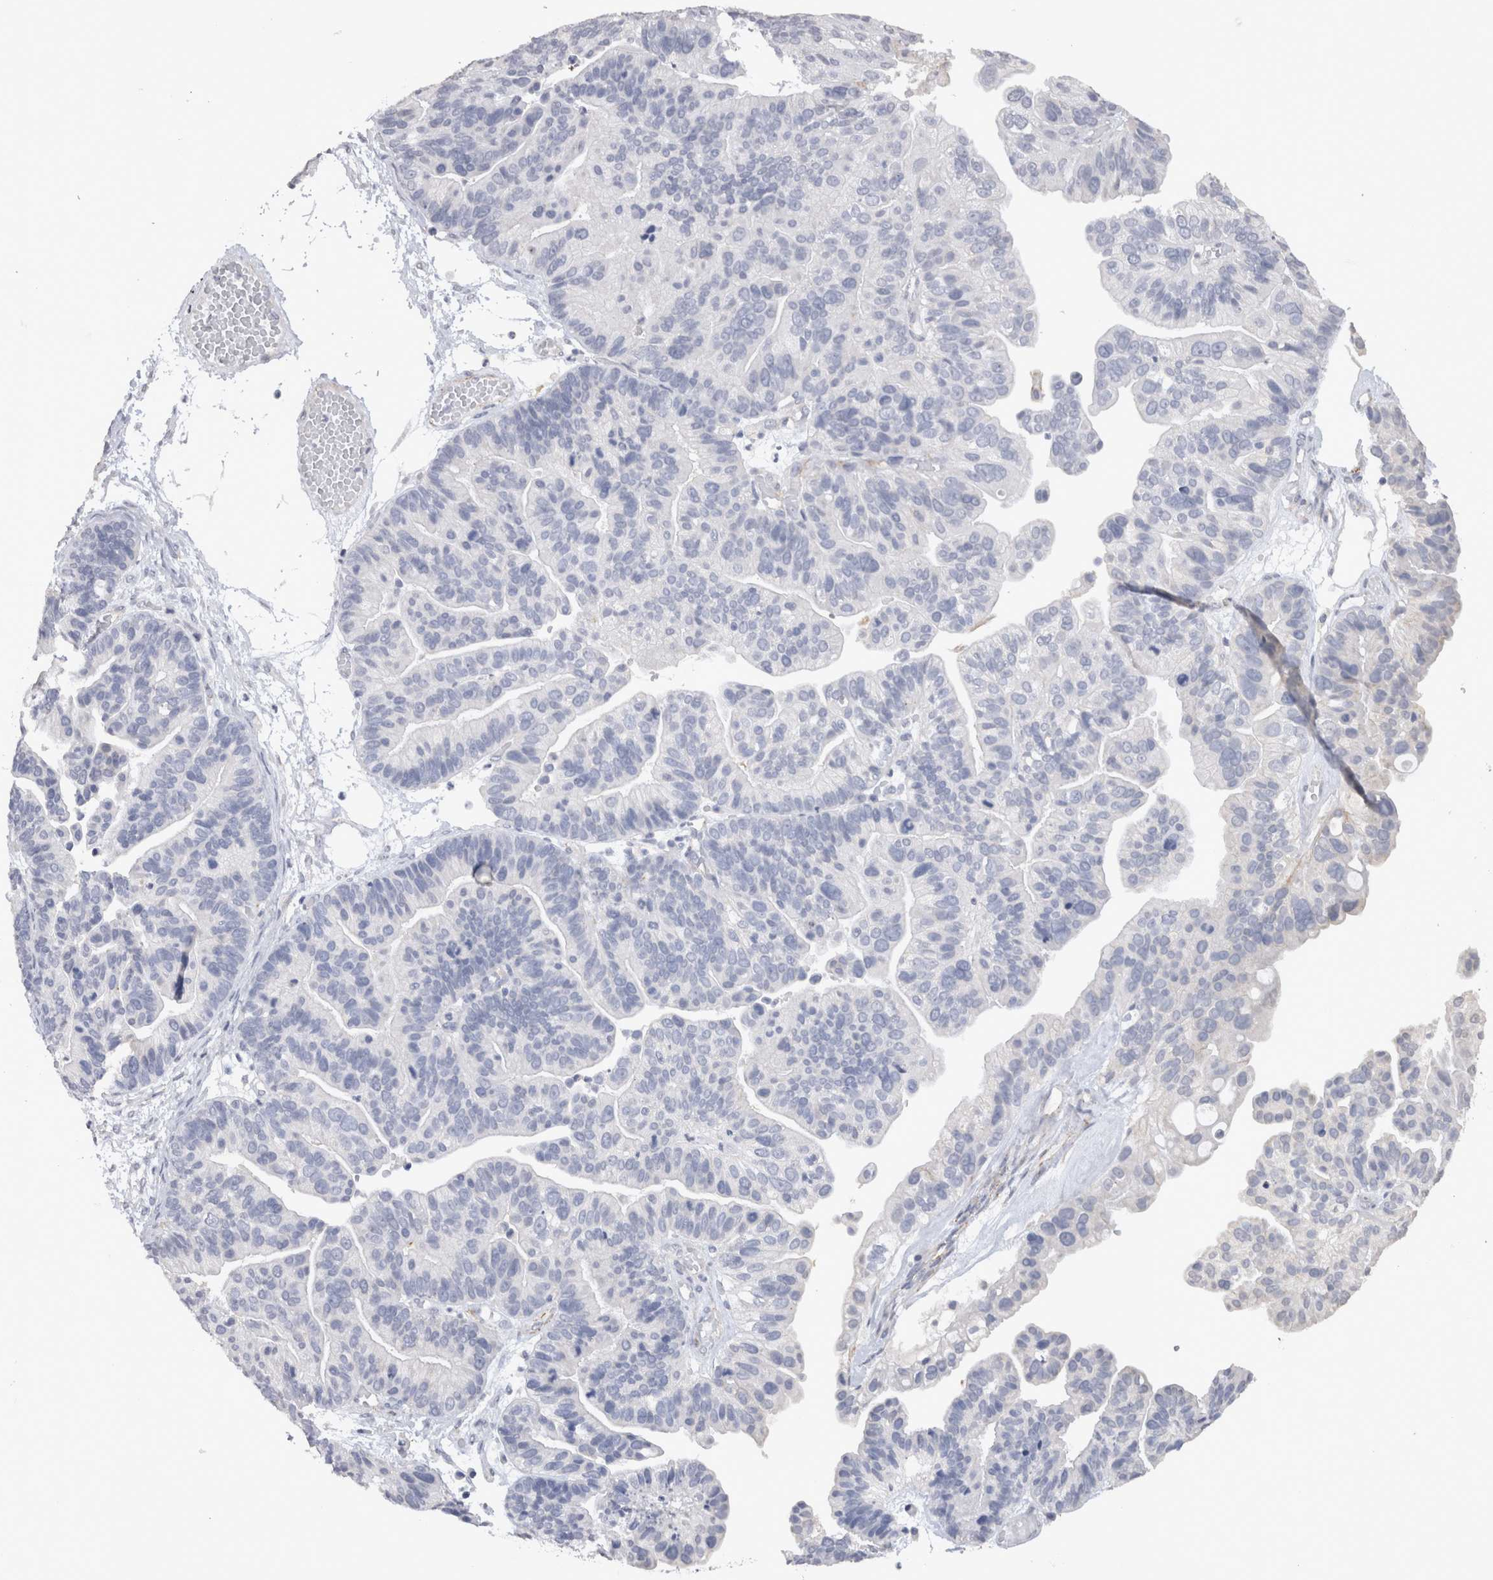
{"staining": {"intensity": "negative", "quantity": "none", "location": "none"}, "tissue": "ovarian cancer", "cell_type": "Tumor cells", "image_type": "cancer", "snomed": [{"axis": "morphology", "description": "Cystadenocarcinoma, serous, NOS"}, {"axis": "topography", "description": "Ovary"}], "caption": "Immunohistochemistry (IHC) of human serous cystadenocarcinoma (ovarian) demonstrates no positivity in tumor cells.", "gene": "CDH6", "patient": {"sex": "female", "age": 56}}